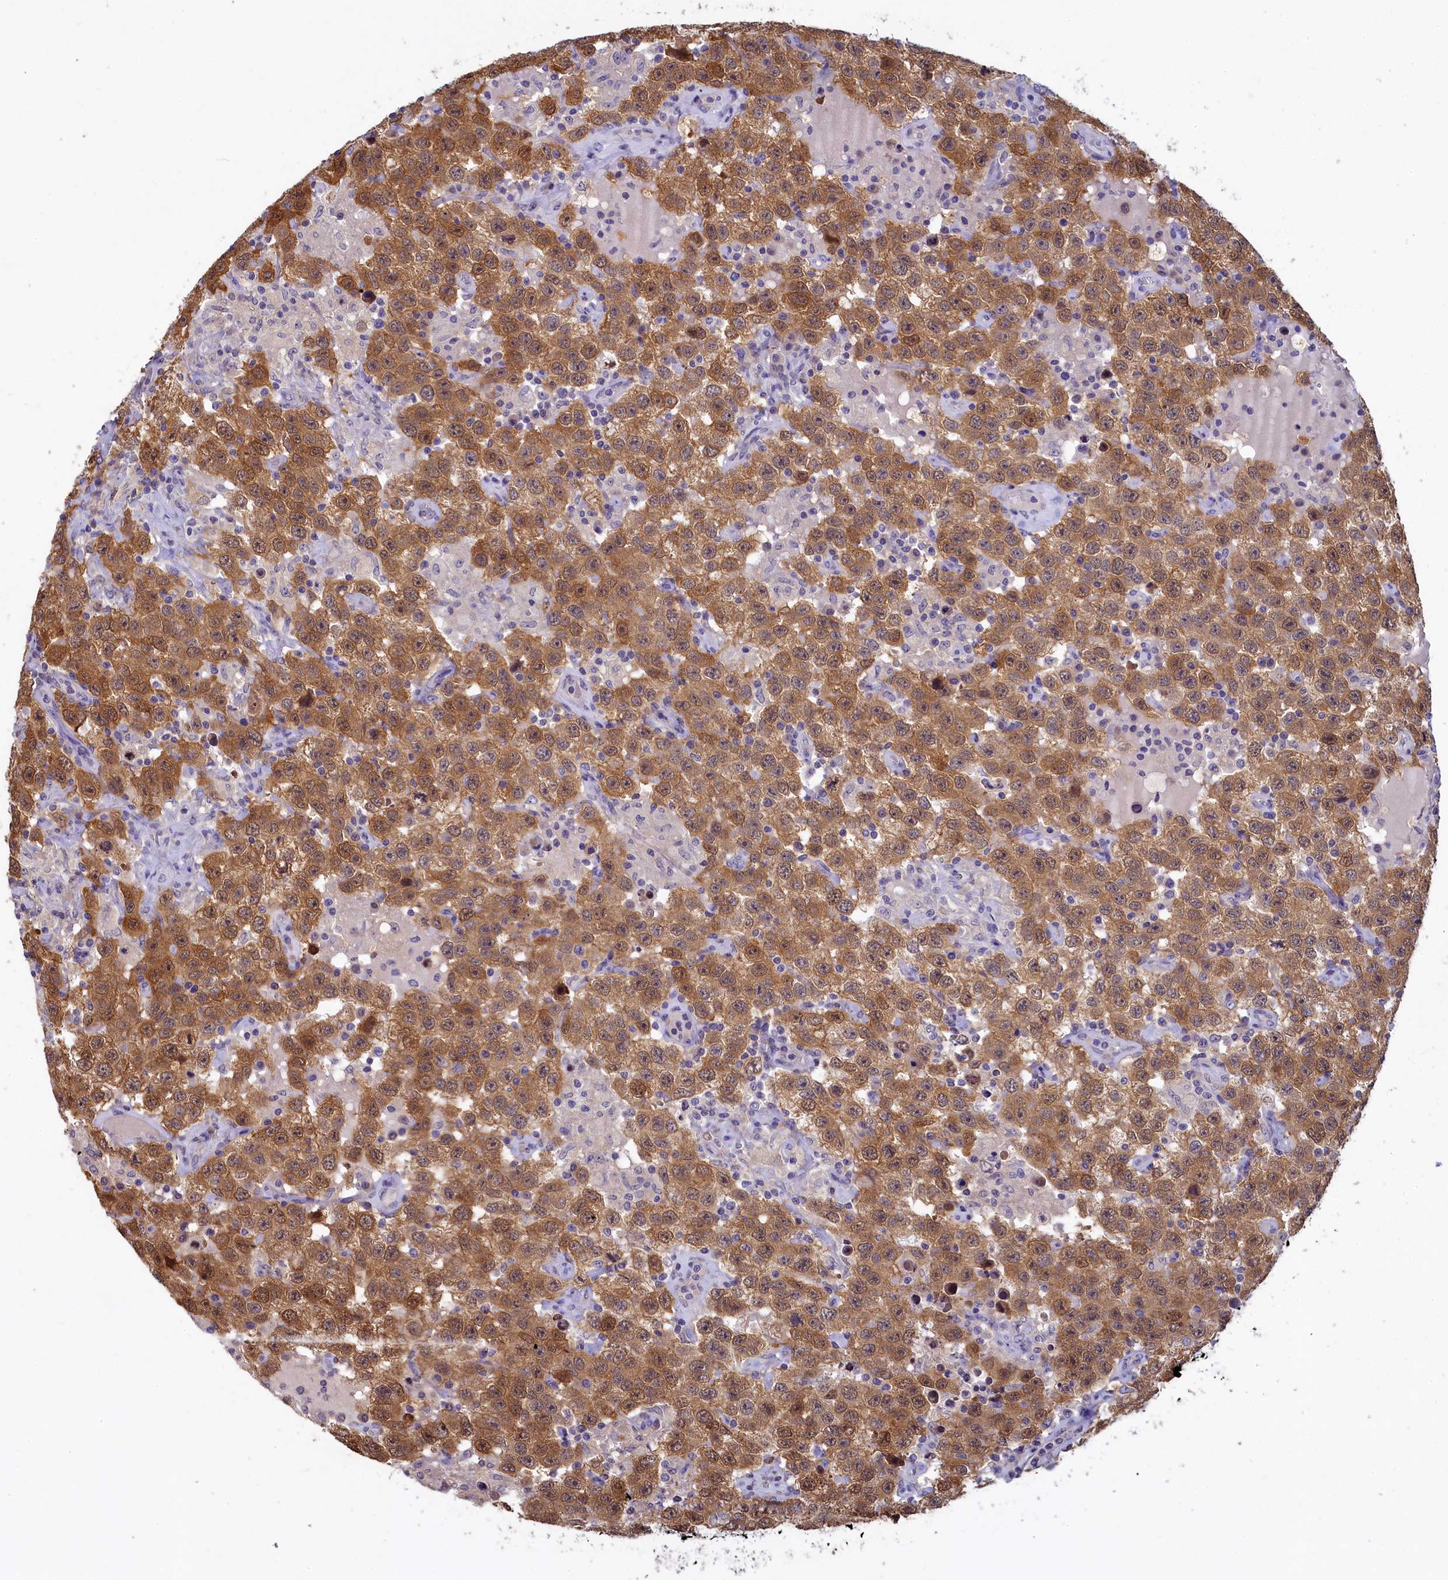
{"staining": {"intensity": "strong", "quantity": ">75%", "location": "cytoplasmic/membranous,nuclear"}, "tissue": "testis cancer", "cell_type": "Tumor cells", "image_type": "cancer", "snomed": [{"axis": "morphology", "description": "Seminoma, NOS"}, {"axis": "topography", "description": "Testis"}], "caption": "A brown stain highlights strong cytoplasmic/membranous and nuclear staining of a protein in testis cancer (seminoma) tumor cells. The staining was performed using DAB (3,3'-diaminobenzidine), with brown indicating positive protein expression. Nuclei are stained blue with hematoxylin.", "gene": "UCHL3", "patient": {"sex": "male", "age": 41}}